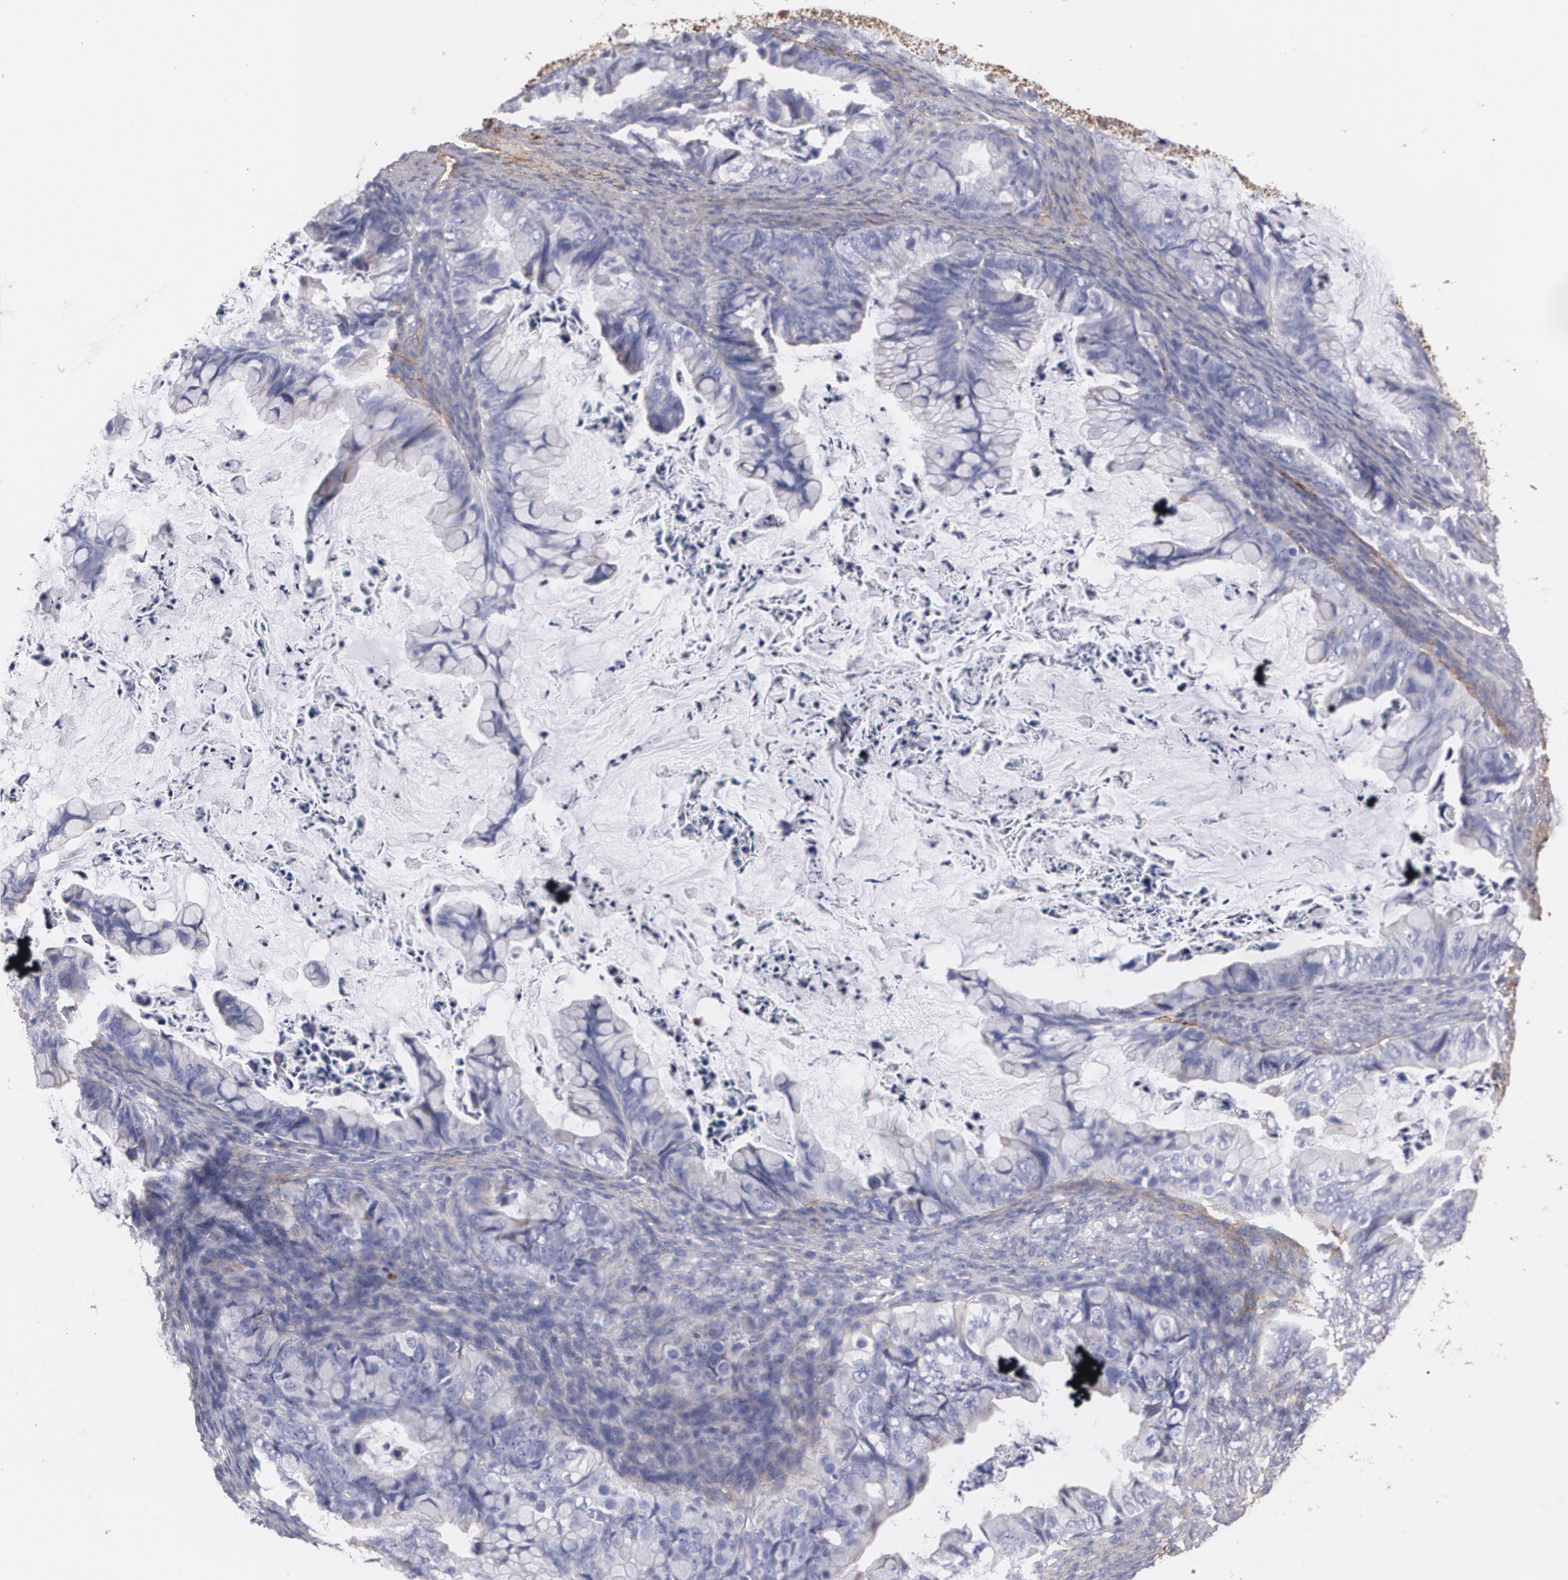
{"staining": {"intensity": "weak", "quantity": "<25%", "location": "cytoplasmic/membranous"}, "tissue": "ovarian cancer", "cell_type": "Tumor cells", "image_type": "cancer", "snomed": [{"axis": "morphology", "description": "Cystadenocarcinoma, mucinous, NOS"}, {"axis": "topography", "description": "Ovary"}], "caption": "DAB (3,3'-diaminobenzidine) immunohistochemical staining of ovarian mucinous cystadenocarcinoma shows no significant staining in tumor cells. The staining is performed using DAB (3,3'-diaminobenzidine) brown chromogen with nuclei counter-stained in using hematoxylin.", "gene": "FBLN1", "patient": {"sex": "female", "age": 36}}